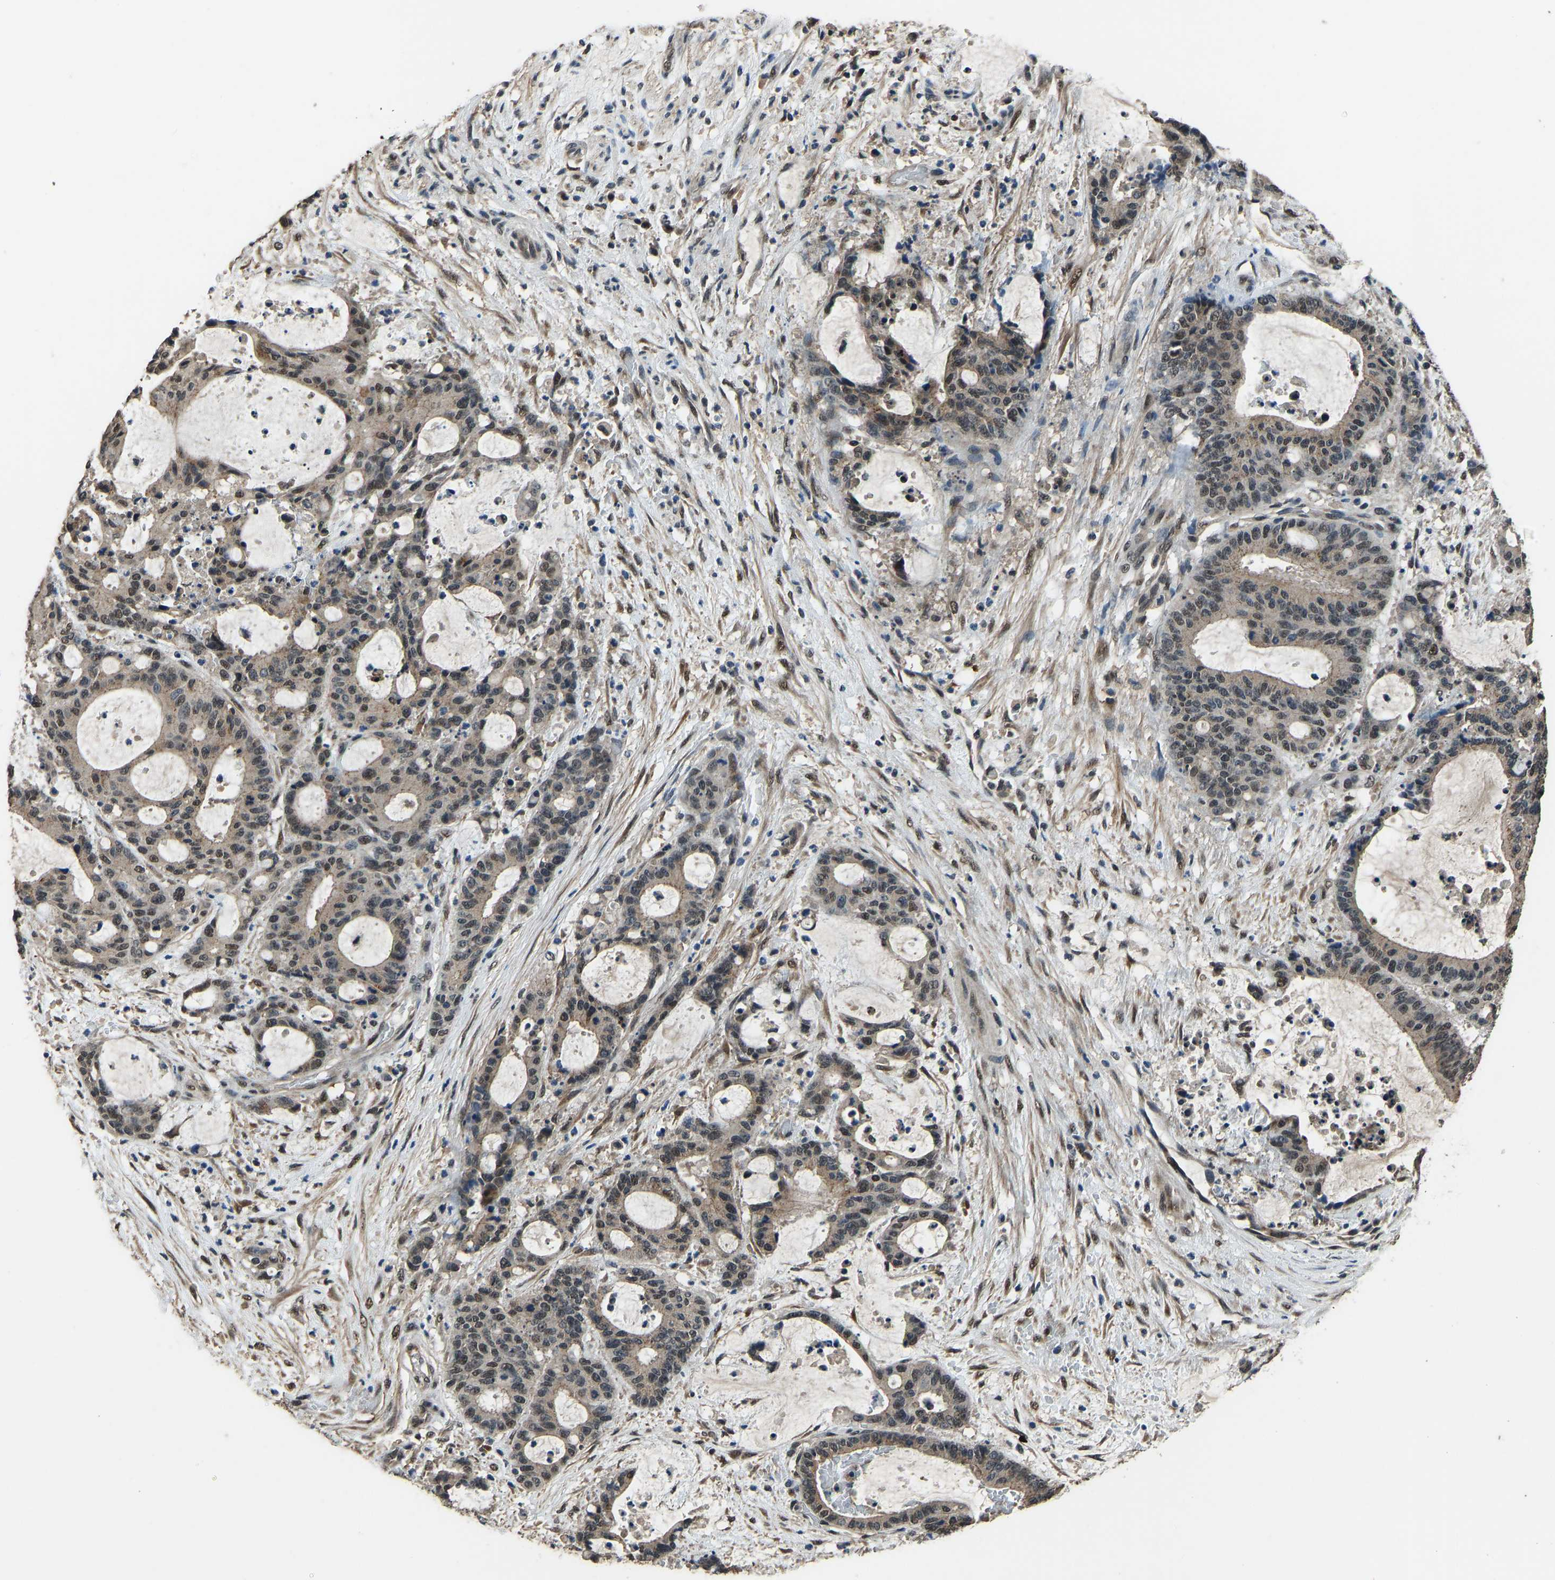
{"staining": {"intensity": "moderate", "quantity": ">75%", "location": "cytoplasmic/membranous,nuclear"}, "tissue": "liver cancer", "cell_type": "Tumor cells", "image_type": "cancer", "snomed": [{"axis": "morphology", "description": "Normal tissue, NOS"}, {"axis": "morphology", "description": "Cholangiocarcinoma"}, {"axis": "topography", "description": "Liver"}, {"axis": "topography", "description": "Peripheral nerve tissue"}], "caption": "This image demonstrates immunohistochemistry (IHC) staining of cholangiocarcinoma (liver), with medium moderate cytoplasmic/membranous and nuclear positivity in approximately >75% of tumor cells.", "gene": "TOX4", "patient": {"sex": "female", "age": 73}}